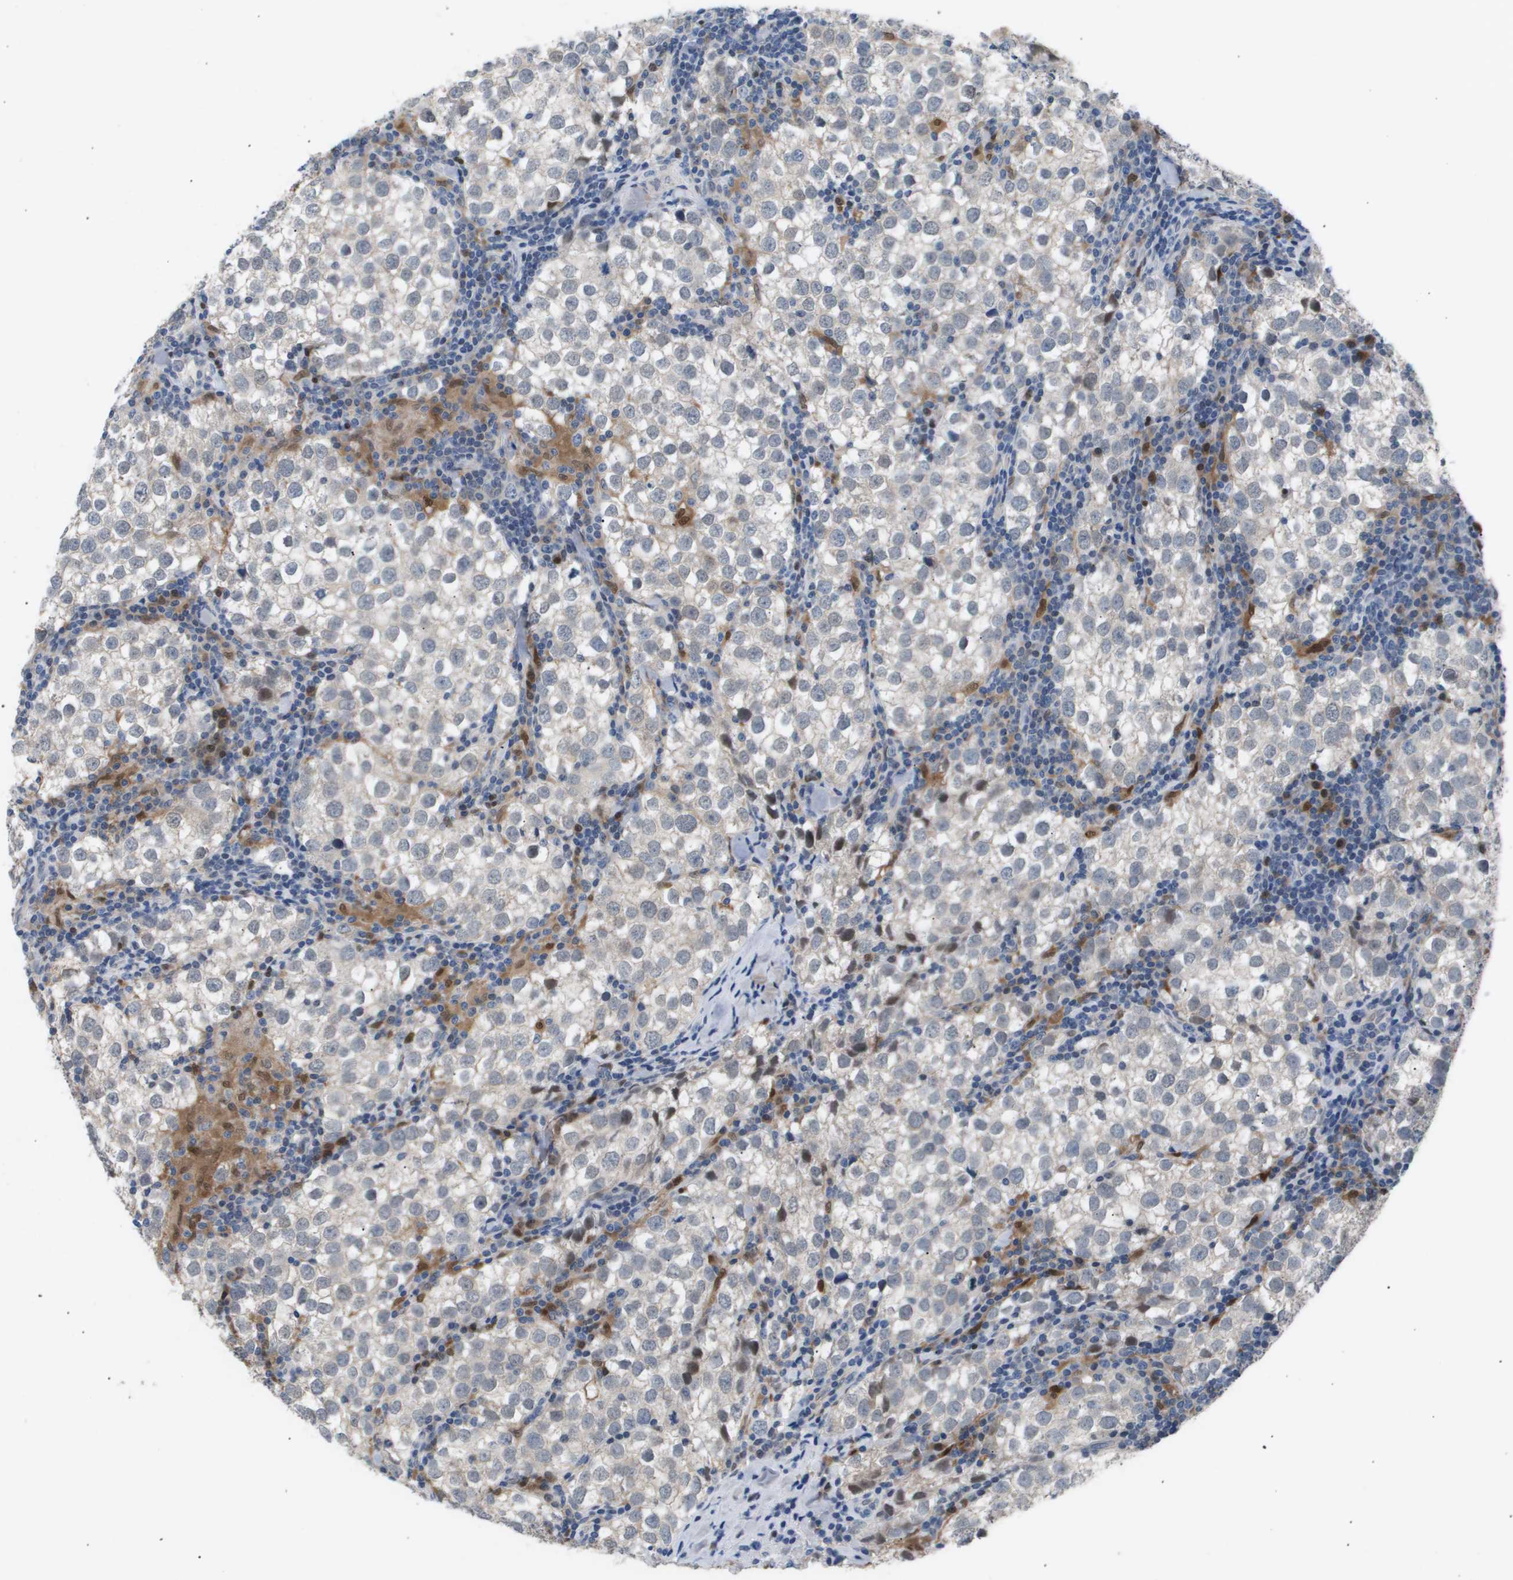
{"staining": {"intensity": "weak", "quantity": "25%-75%", "location": "cytoplasmic/membranous"}, "tissue": "testis cancer", "cell_type": "Tumor cells", "image_type": "cancer", "snomed": [{"axis": "morphology", "description": "Seminoma, NOS"}, {"axis": "morphology", "description": "Carcinoma, Embryonal, NOS"}, {"axis": "topography", "description": "Testis"}], "caption": "Immunohistochemistry of human testis cancer displays low levels of weak cytoplasmic/membranous expression in approximately 25%-75% of tumor cells. (Brightfield microscopy of DAB IHC at high magnification).", "gene": "AKR1A1", "patient": {"sex": "male", "age": 36}}